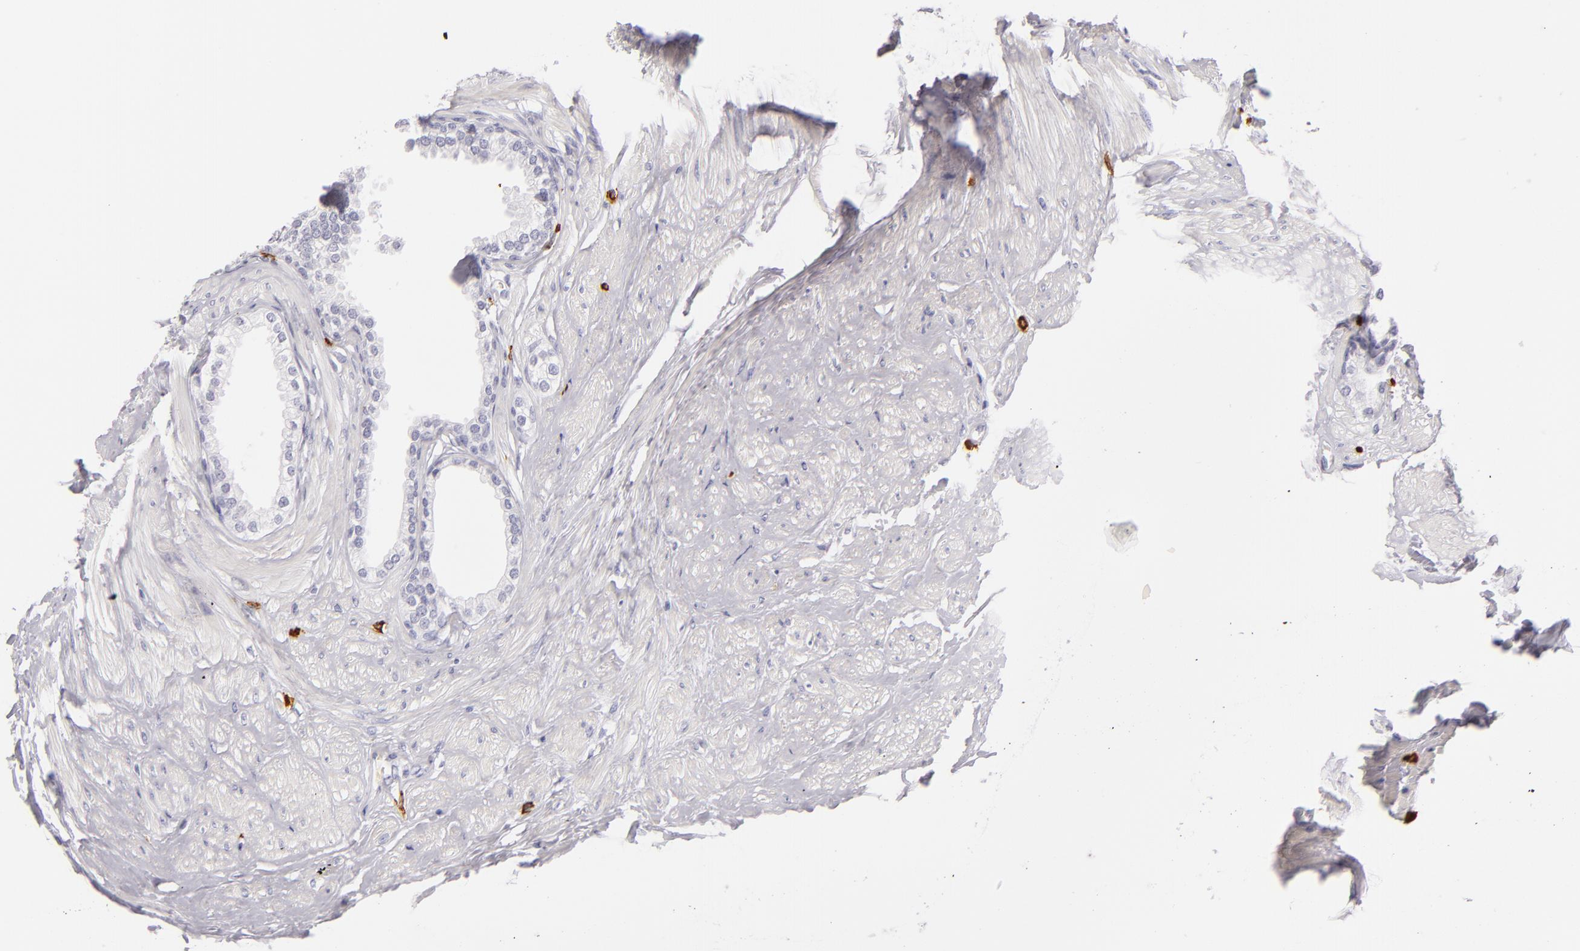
{"staining": {"intensity": "negative", "quantity": "none", "location": "none"}, "tissue": "prostate", "cell_type": "Glandular cells", "image_type": "normal", "snomed": [{"axis": "morphology", "description": "Normal tissue, NOS"}, {"axis": "topography", "description": "Prostate"}], "caption": "A high-resolution image shows immunohistochemistry staining of normal prostate, which demonstrates no significant positivity in glandular cells. (DAB (3,3'-diaminobenzidine) IHC, high magnification).", "gene": "TPSD1", "patient": {"sex": "male", "age": 64}}